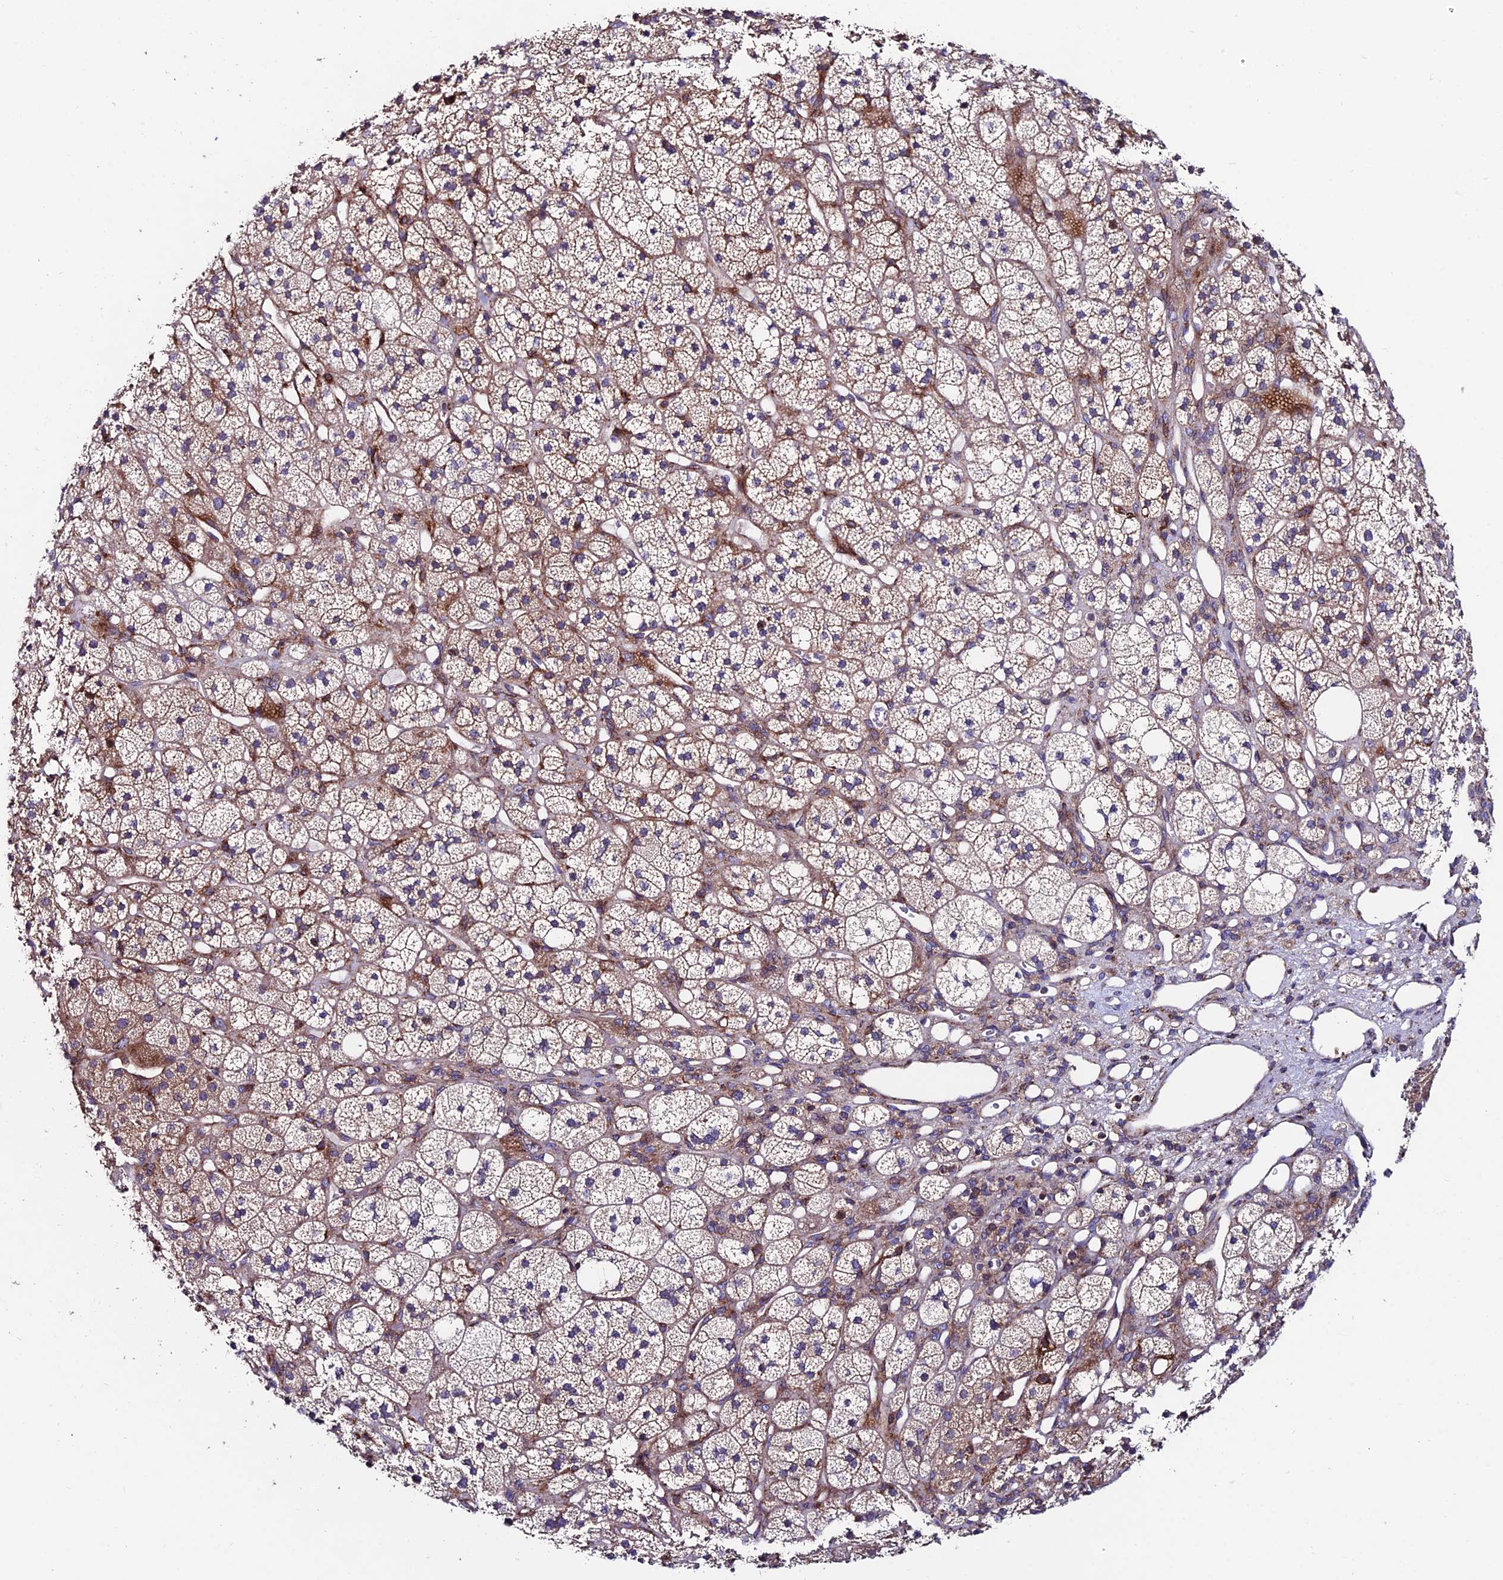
{"staining": {"intensity": "moderate", "quantity": "25%-75%", "location": "cytoplasmic/membranous"}, "tissue": "adrenal gland", "cell_type": "Glandular cells", "image_type": "normal", "snomed": [{"axis": "morphology", "description": "Normal tissue, NOS"}, {"axis": "topography", "description": "Adrenal gland"}], "caption": "Adrenal gland was stained to show a protein in brown. There is medium levels of moderate cytoplasmic/membranous expression in approximately 25%-75% of glandular cells. The staining was performed using DAB (3,3'-diaminobenzidine), with brown indicating positive protein expression. Nuclei are stained blue with hematoxylin.", "gene": "EIF3K", "patient": {"sex": "male", "age": 61}}